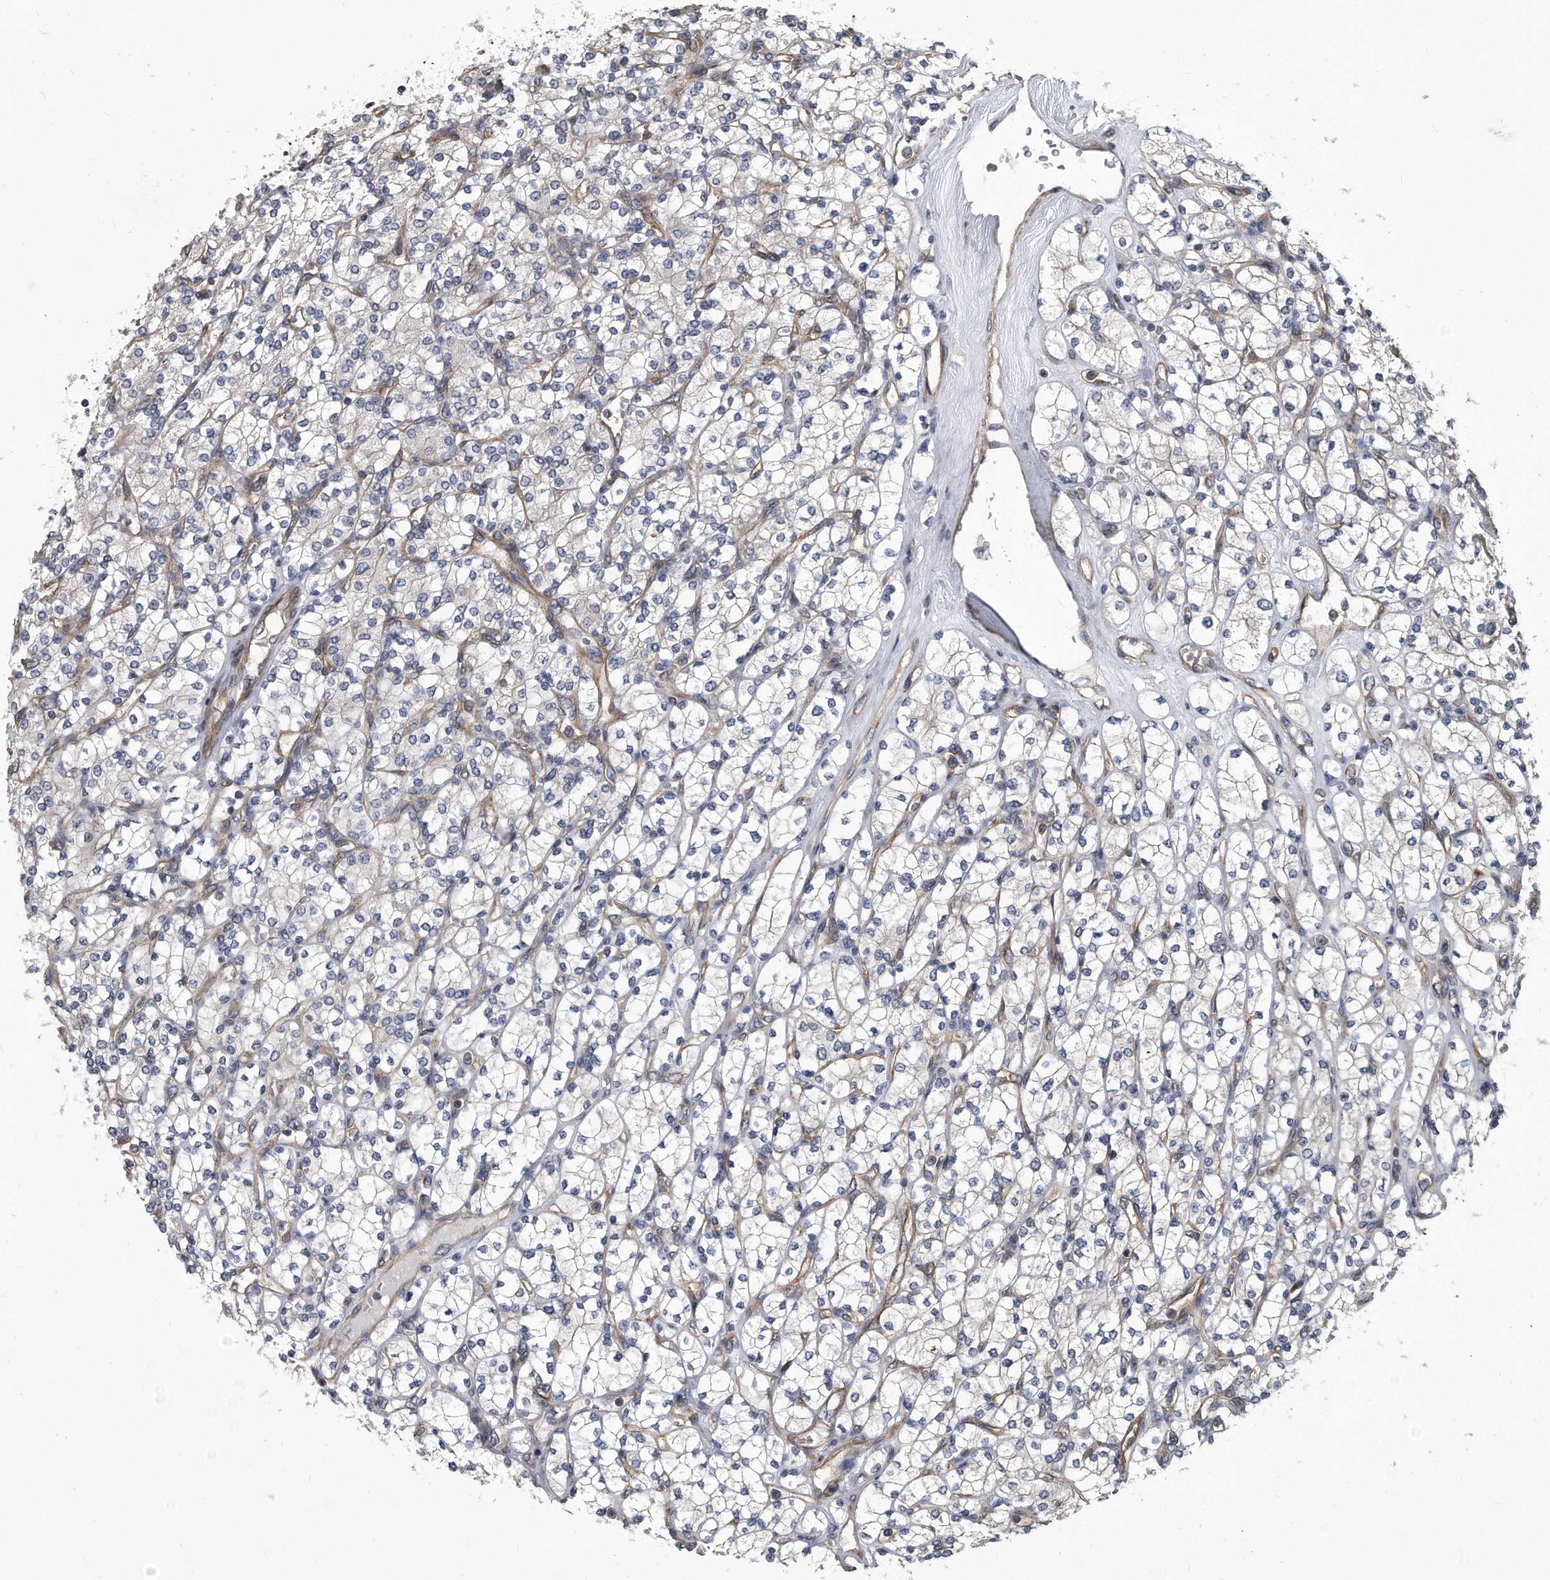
{"staining": {"intensity": "negative", "quantity": "none", "location": "none"}, "tissue": "renal cancer", "cell_type": "Tumor cells", "image_type": "cancer", "snomed": [{"axis": "morphology", "description": "Adenocarcinoma, NOS"}, {"axis": "topography", "description": "Kidney"}], "caption": "Tumor cells are negative for protein expression in human renal adenocarcinoma. (Brightfield microscopy of DAB immunohistochemistry (IHC) at high magnification).", "gene": "ARMCX1", "patient": {"sex": "male", "age": 77}}